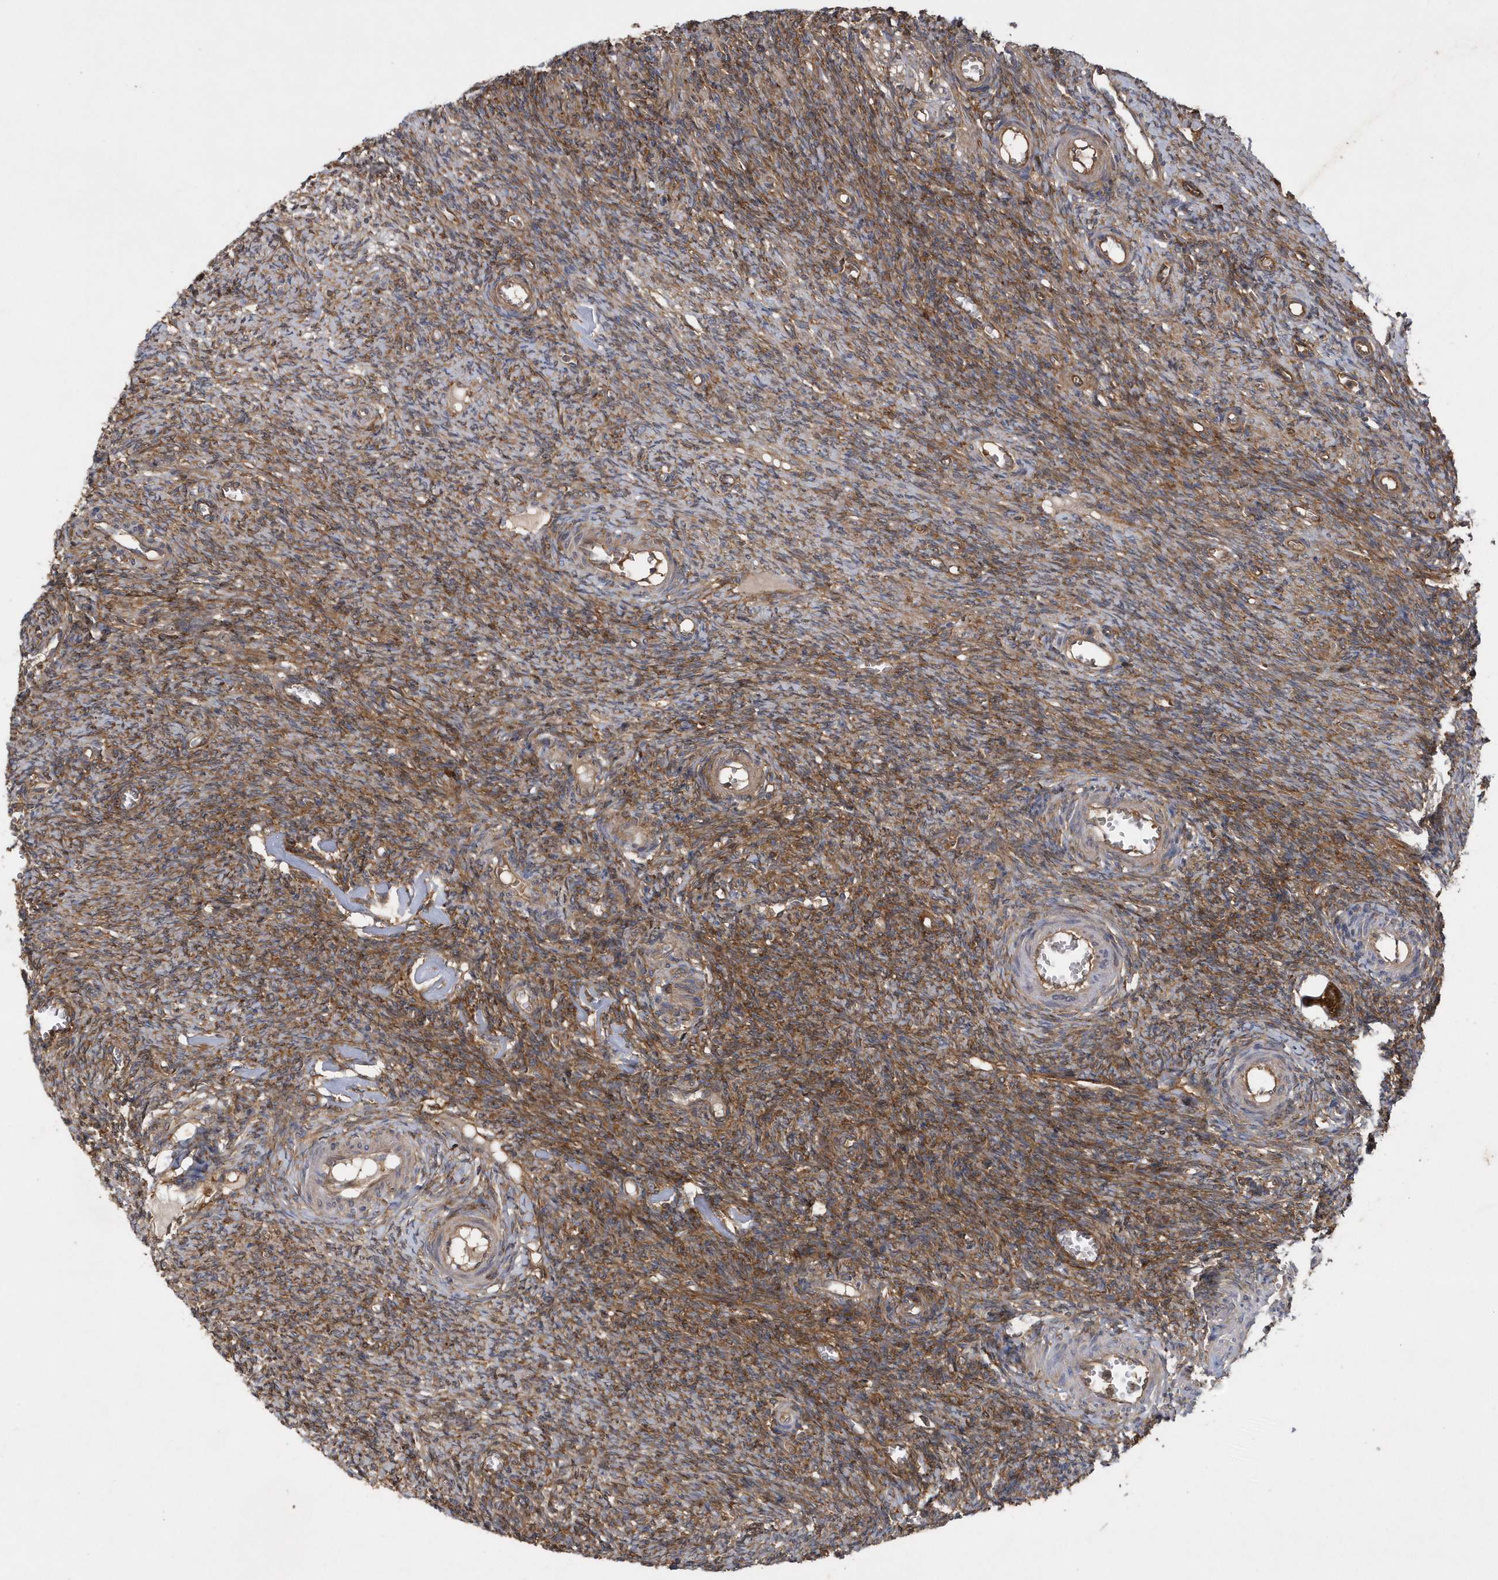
{"staining": {"intensity": "moderate", "quantity": ">75%", "location": "cytoplasmic/membranous"}, "tissue": "ovary", "cell_type": "Ovarian stroma cells", "image_type": "normal", "snomed": [{"axis": "morphology", "description": "Normal tissue, NOS"}, {"axis": "topography", "description": "Ovary"}], "caption": "A brown stain highlights moderate cytoplasmic/membranous positivity of a protein in ovarian stroma cells of normal human ovary. (IHC, brightfield microscopy, high magnification).", "gene": "PAICS", "patient": {"sex": "female", "age": 27}}